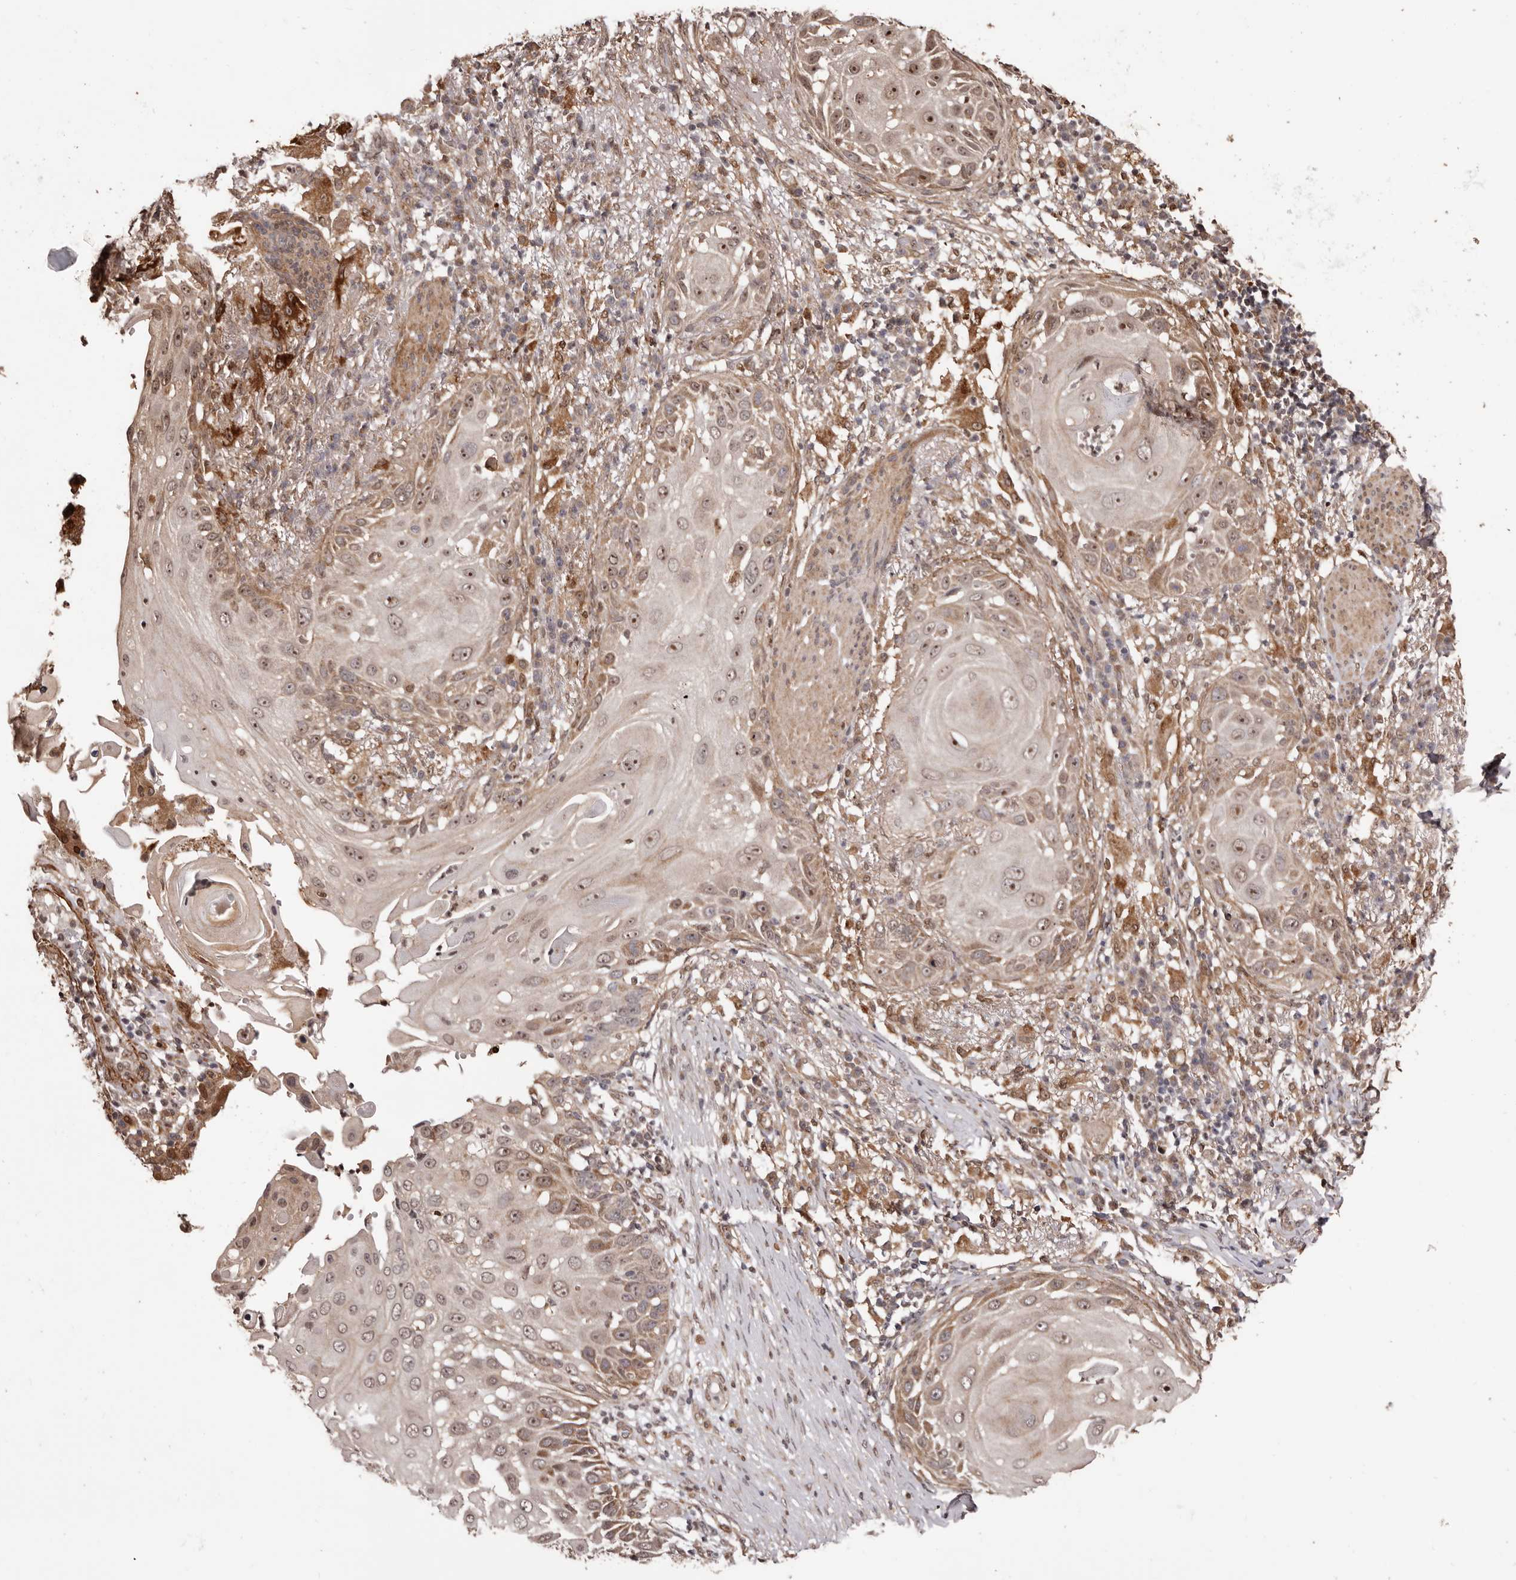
{"staining": {"intensity": "moderate", "quantity": "25%-75%", "location": "cytoplasmic/membranous,nuclear"}, "tissue": "skin cancer", "cell_type": "Tumor cells", "image_type": "cancer", "snomed": [{"axis": "morphology", "description": "Squamous cell carcinoma, NOS"}, {"axis": "topography", "description": "Skin"}], "caption": "A histopathology image showing moderate cytoplasmic/membranous and nuclear staining in about 25%-75% of tumor cells in squamous cell carcinoma (skin), as visualized by brown immunohistochemical staining.", "gene": "ZCCHC7", "patient": {"sex": "female", "age": 44}}